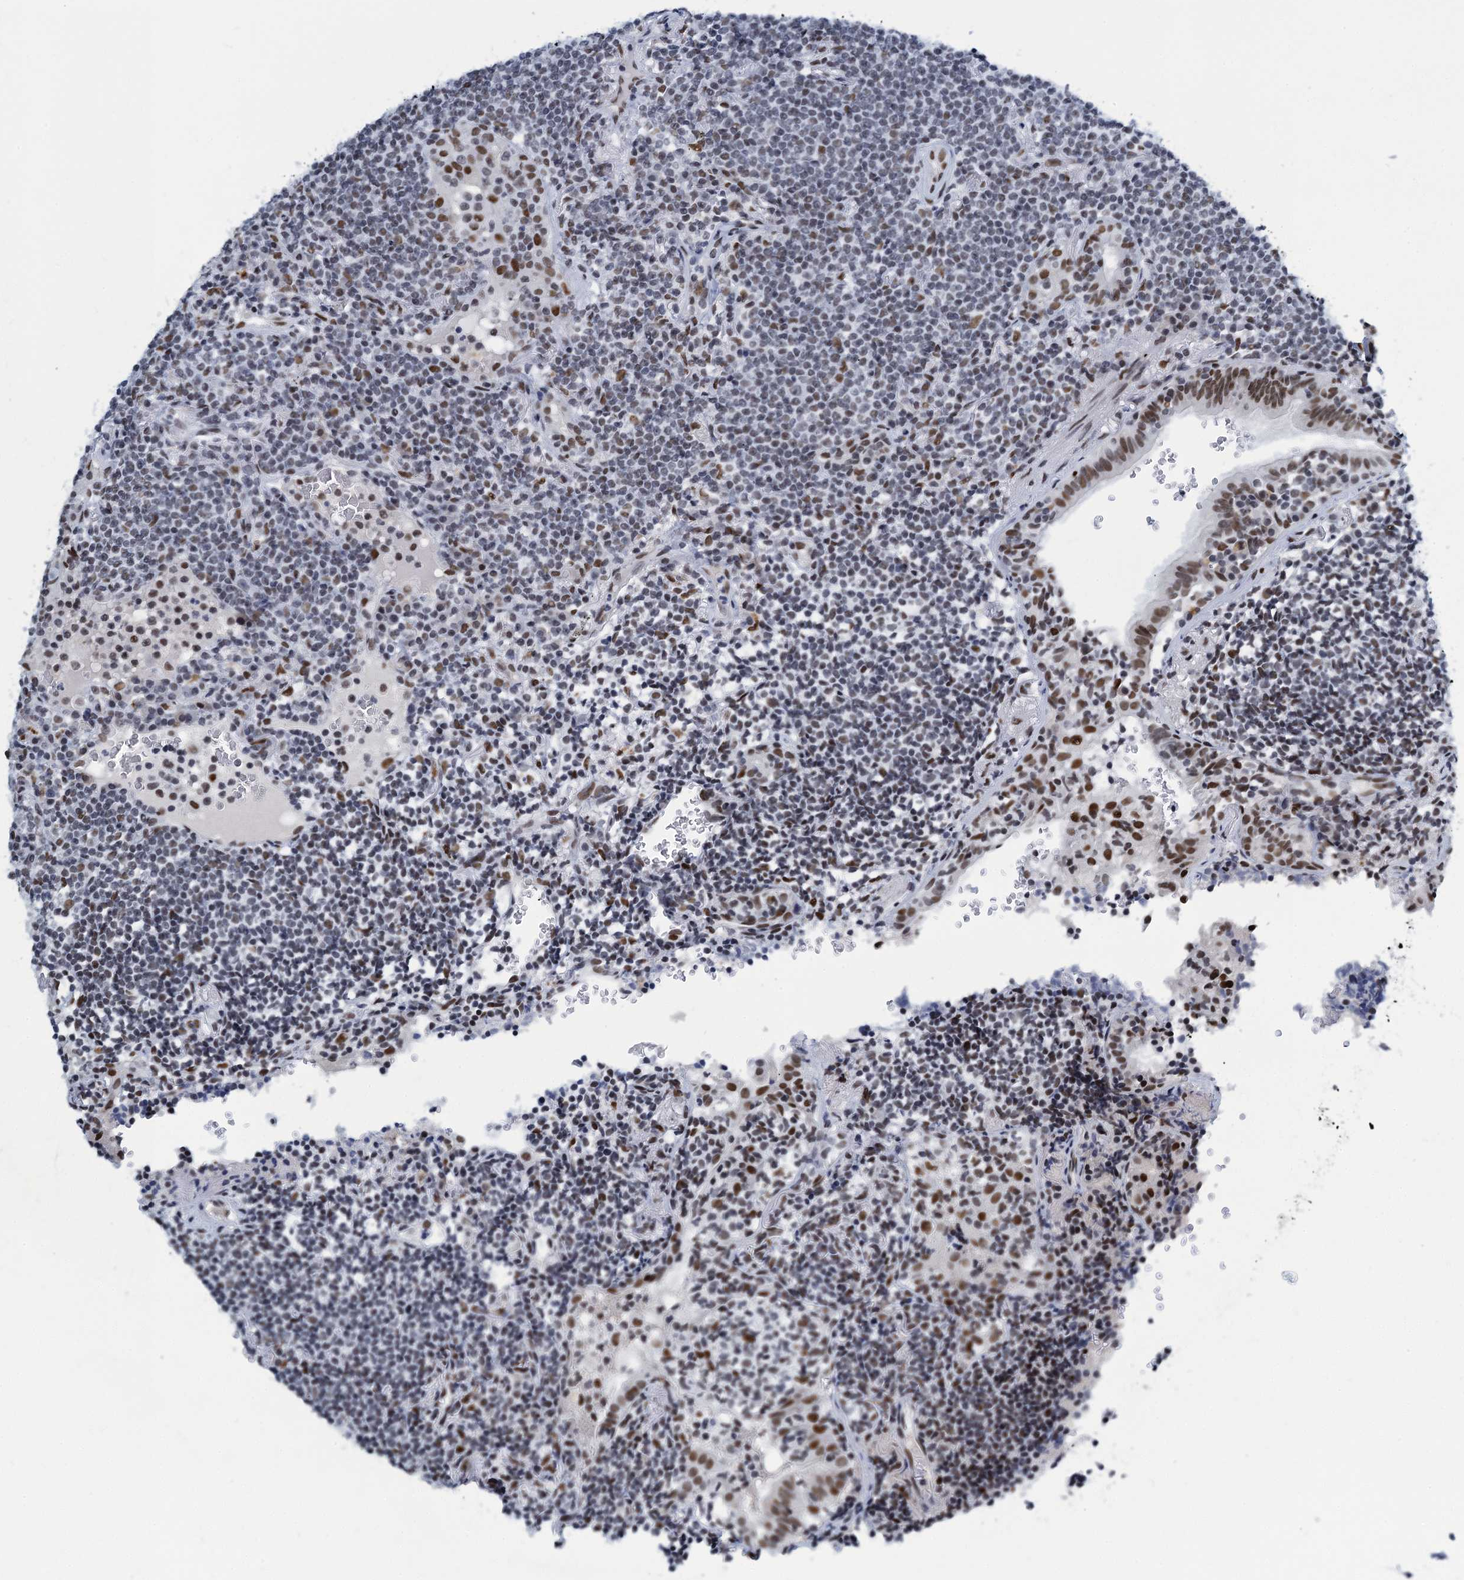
{"staining": {"intensity": "negative", "quantity": "none", "location": "none"}, "tissue": "lymphoma", "cell_type": "Tumor cells", "image_type": "cancer", "snomed": [{"axis": "morphology", "description": "Malignant lymphoma, non-Hodgkin's type, Low grade"}, {"axis": "topography", "description": "Lung"}], "caption": "Tumor cells show no significant staining in low-grade malignant lymphoma, non-Hodgkin's type. (DAB (3,3'-diaminobenzidine) immunohistochemistry (IHC) visualized using brightfield microscopy, high magnification).", "gene": "HNRNPUL2", "patient": {"sex": "female", "age": 71}}